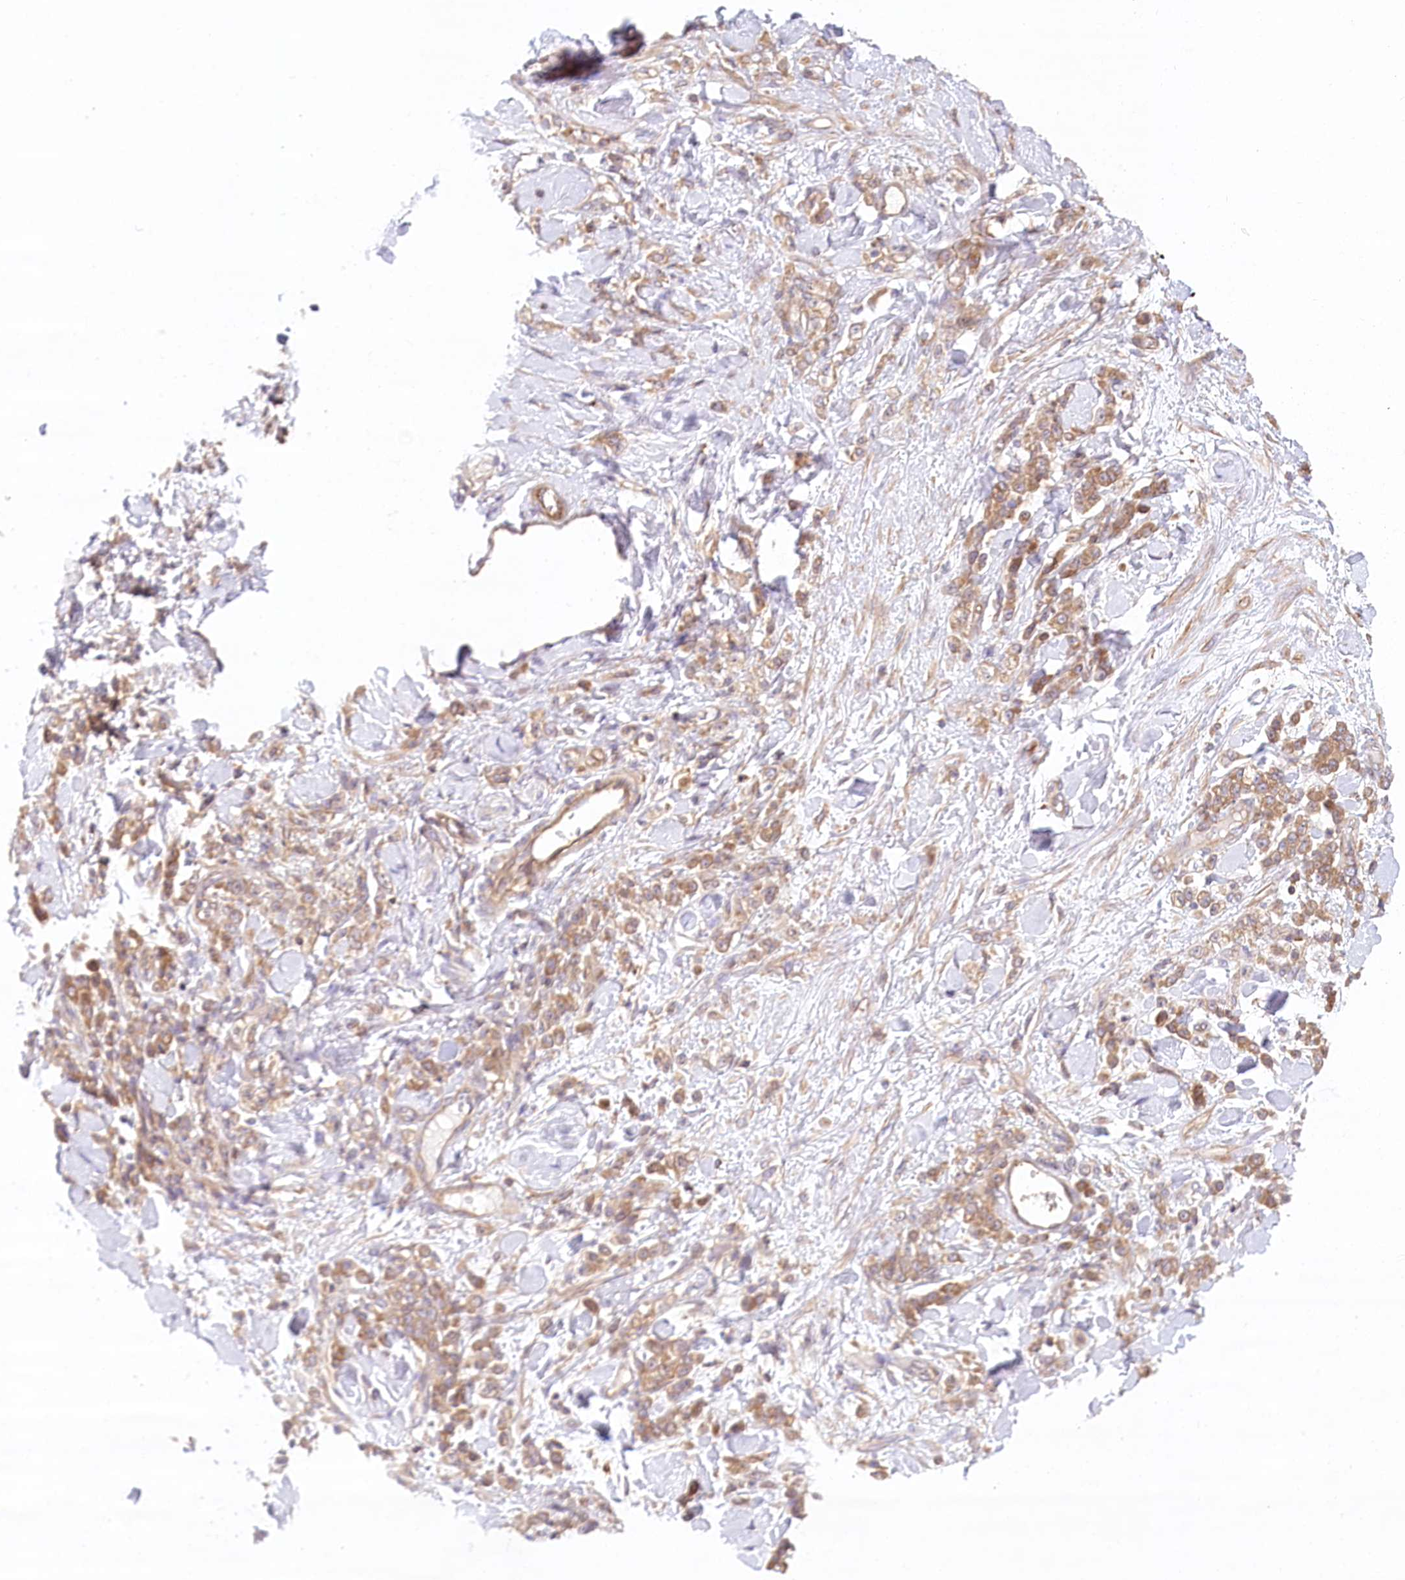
{"staining": {"intensity": "moderate", "quantity": ">75%", "location": "cytoplasmic/membranous"}, "tissue": "stomach cancer", "cell_type": "Tumor cells", "image_type": "cancer", "snomed": [{"axis": "morphology", "description": "Normal tissue, NOS"}, {"axis": "morphology", "description": "Adenocarcinoma, NOS"}, {"axis": "topography", "description": "Stomach"}], "caption": "Immunohistochemical staining of human stomach cancer exhibits medium levels of moderate cytoplasmic/membranous protein staining in approximately >75% of tumor cells.", "gene": "UMPS", "patient": {"sex": "male", "age": 82}}